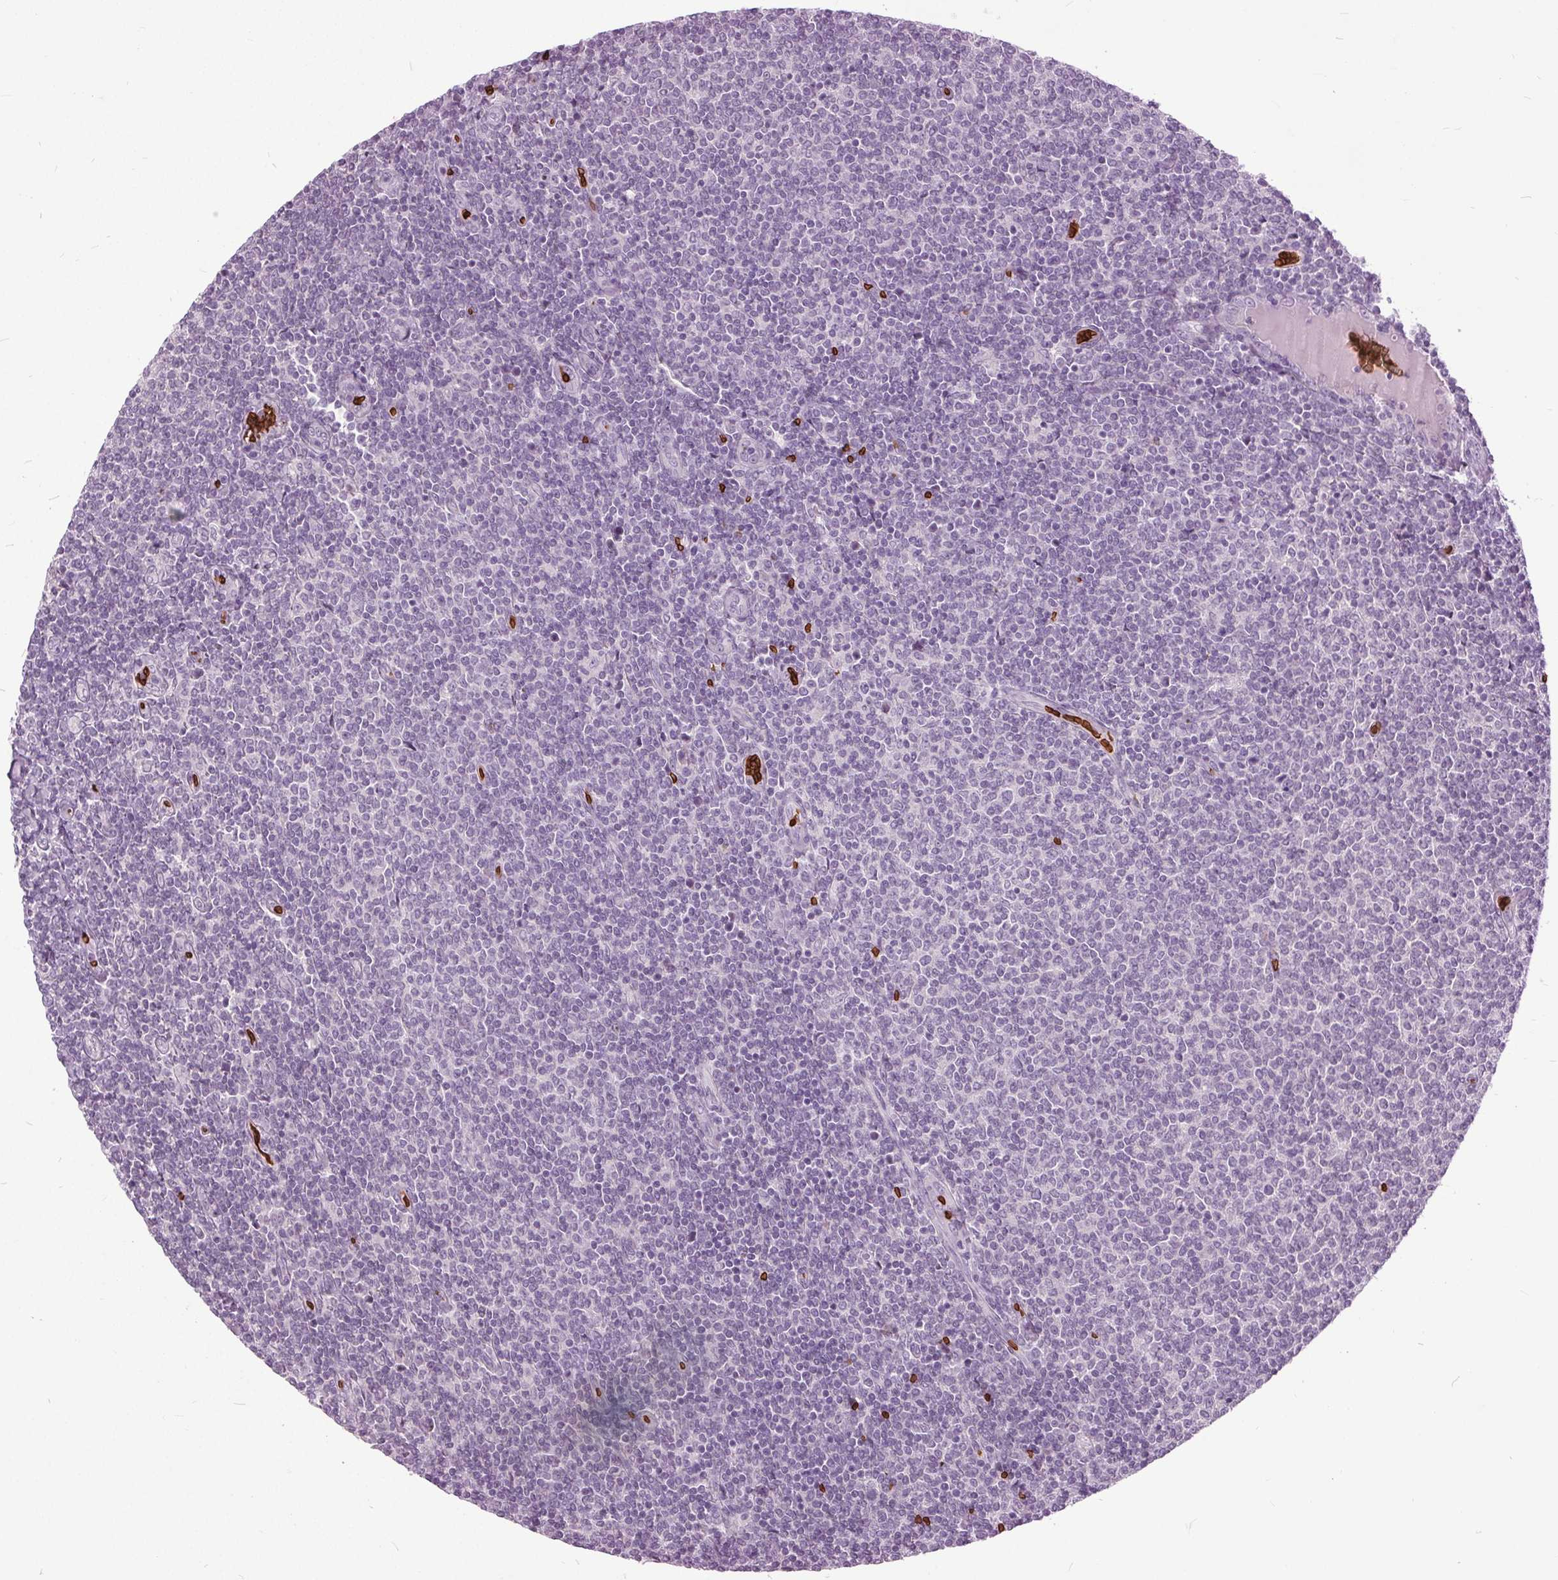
{"staining": {"intensity": "negative", "quantity": "none", "location": "none"}, "tissue": "lymphoma", "cell_type": "Tumor cells", "image_type": "cancer", "snomed": [{"axis": "morphology", "description": "Malignant lymphoma, non-Hodgkin's type, Low grade"}, {"axis": "topography", "description": "Lymph node"}], "caption": "Immunohistochemistry (IHC) photomicrograph of neoplastic tissue: human lymphoma stained with DAB displays no significant protein staining in tumor cells.", "gene": "SLC4A1", "patient": {"sex": "male", "age": 52}}